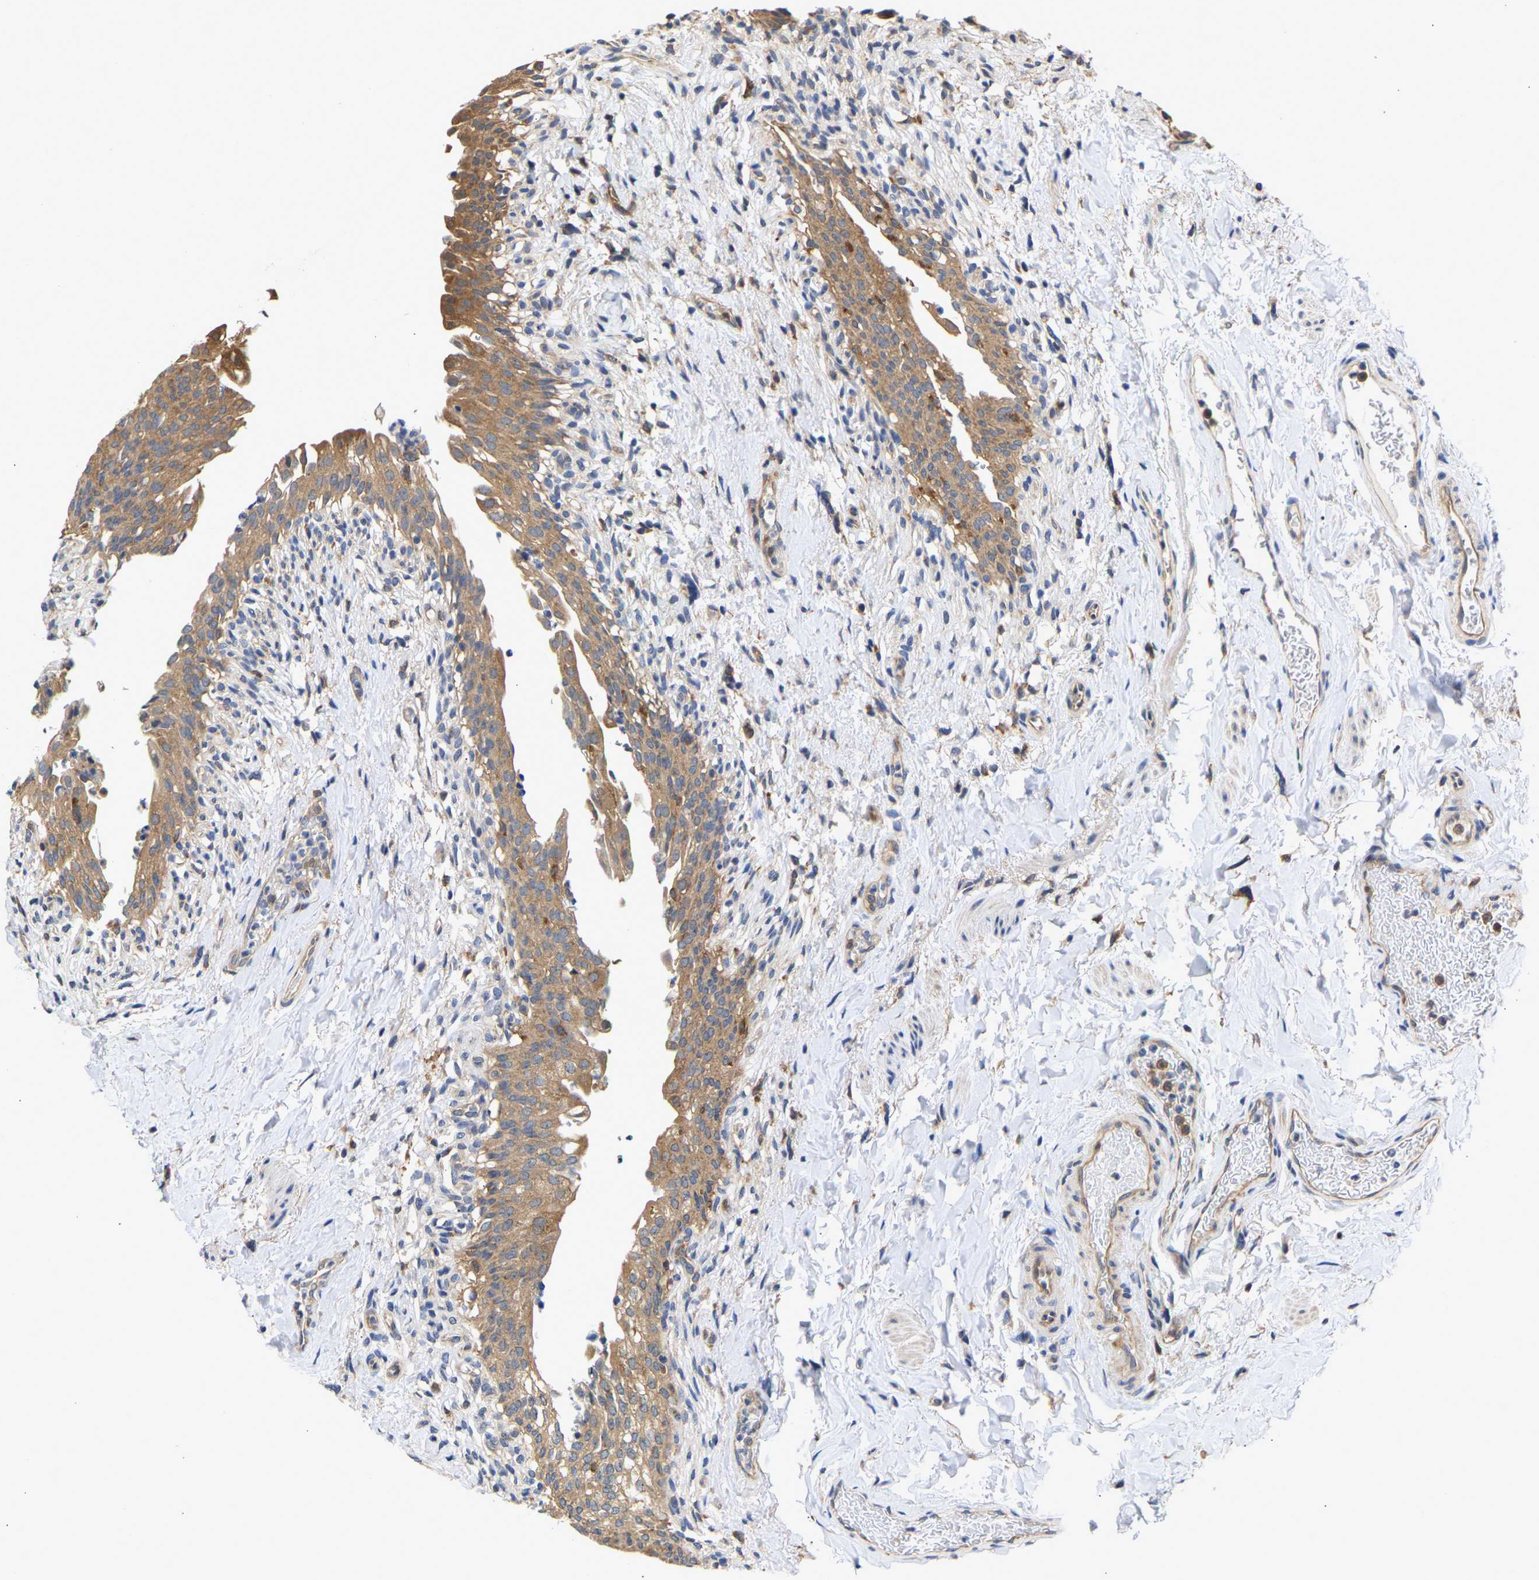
{"staining": {"intensity": "moderate", "quantity": ">75%", "location": "cytoplasmic/membranous"}, "tissue": "urinary bladder", "cell_type": "Urothelial cells", "image_type": "normal", "snomed": [{"axis": "morphology", "description": "Normal tissue, NOS"}, {"axis": "topography", "description": "Urinary bladder"}], "caption": "An image of human urinary bladder stained for a protein reveals moderate cytoplasmic/membranous brown staining in urothelial cells. (IHC, brightfield microscopy, high magnification).", "gene": "CCDC6", "patient": {"sex": "female", "age": 60}}